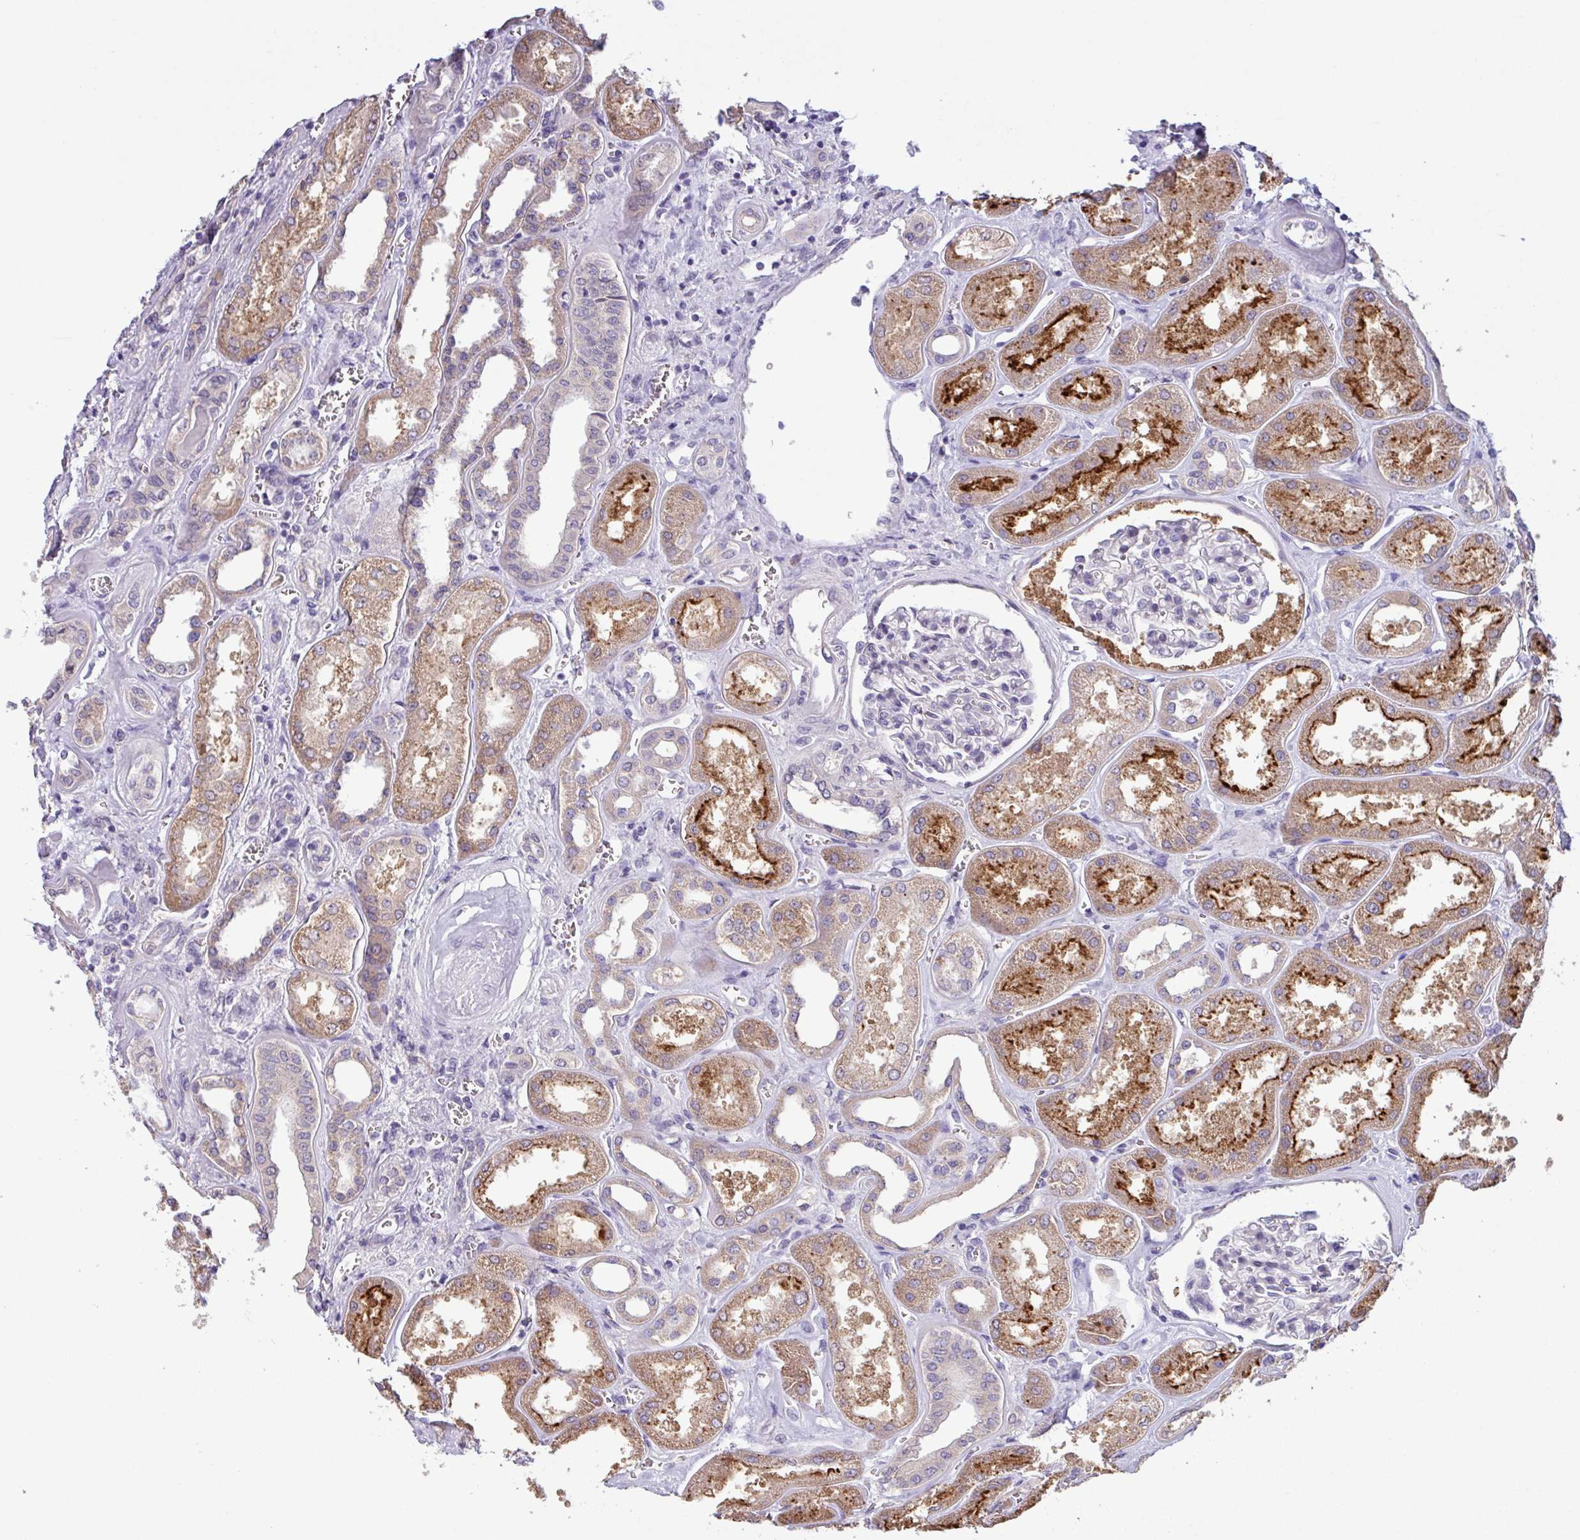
{"staining": {"intensity": "negative", "quantity": "none", "location": "none"}, "tissue": "kidney", "cell_type": "Cells in glomeruli", "image_type": "normal", "snomed": [{"axis": "morphology", "description": "Normal tissue, NOS"}, {"axis": "morphology", "description": "Adenocarcinoma, NOS"}, {"axis": "topography", "description": "Kidney"}], "caption": "Cells in glomeruli show no significant expression in unremarkable kidney. (DAB immunohistochemistry with hematoxylin counter stain).", "gene": "C20orf27", "patient": {"sex": "female", "age": 68}}